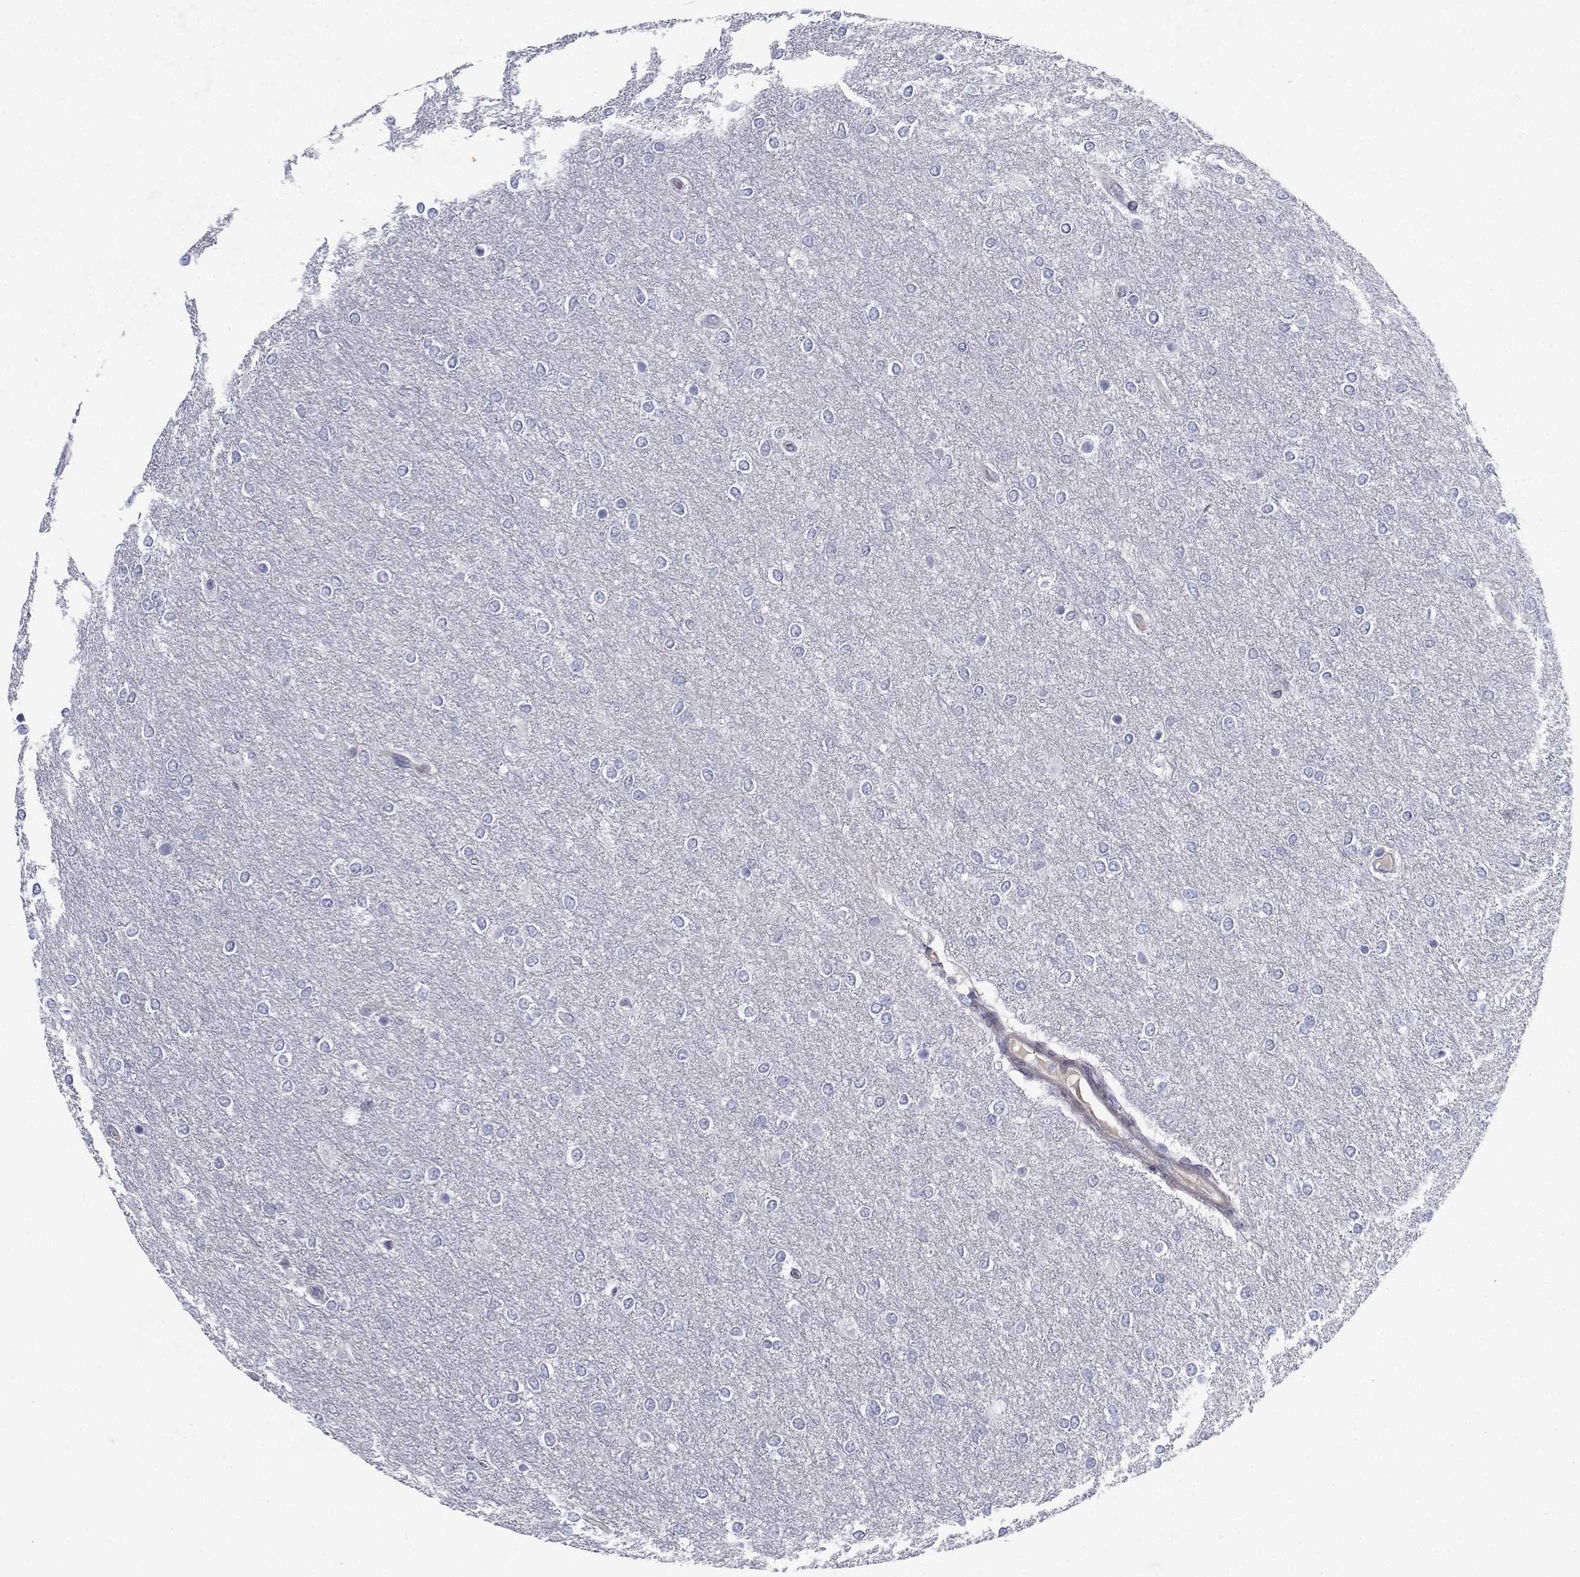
{"staining": {"intensity": "negative", "quantity": "none", "location": "none"}, "tissue": "glioma", "cell_type": "Tumor cells", "image_type": "cancer", "snomed": [{"axis": "morphology", "description": "Glioma, malignant, High grade"}, {"axis": "topography", "description": "Brain"}], "caption": "IHC photomicrograph of glioma stained for a protein (brown), which displays no positivity in tumor cells.", "gene": "RGS13", "patient": {"sex": "female", "age": 61}}